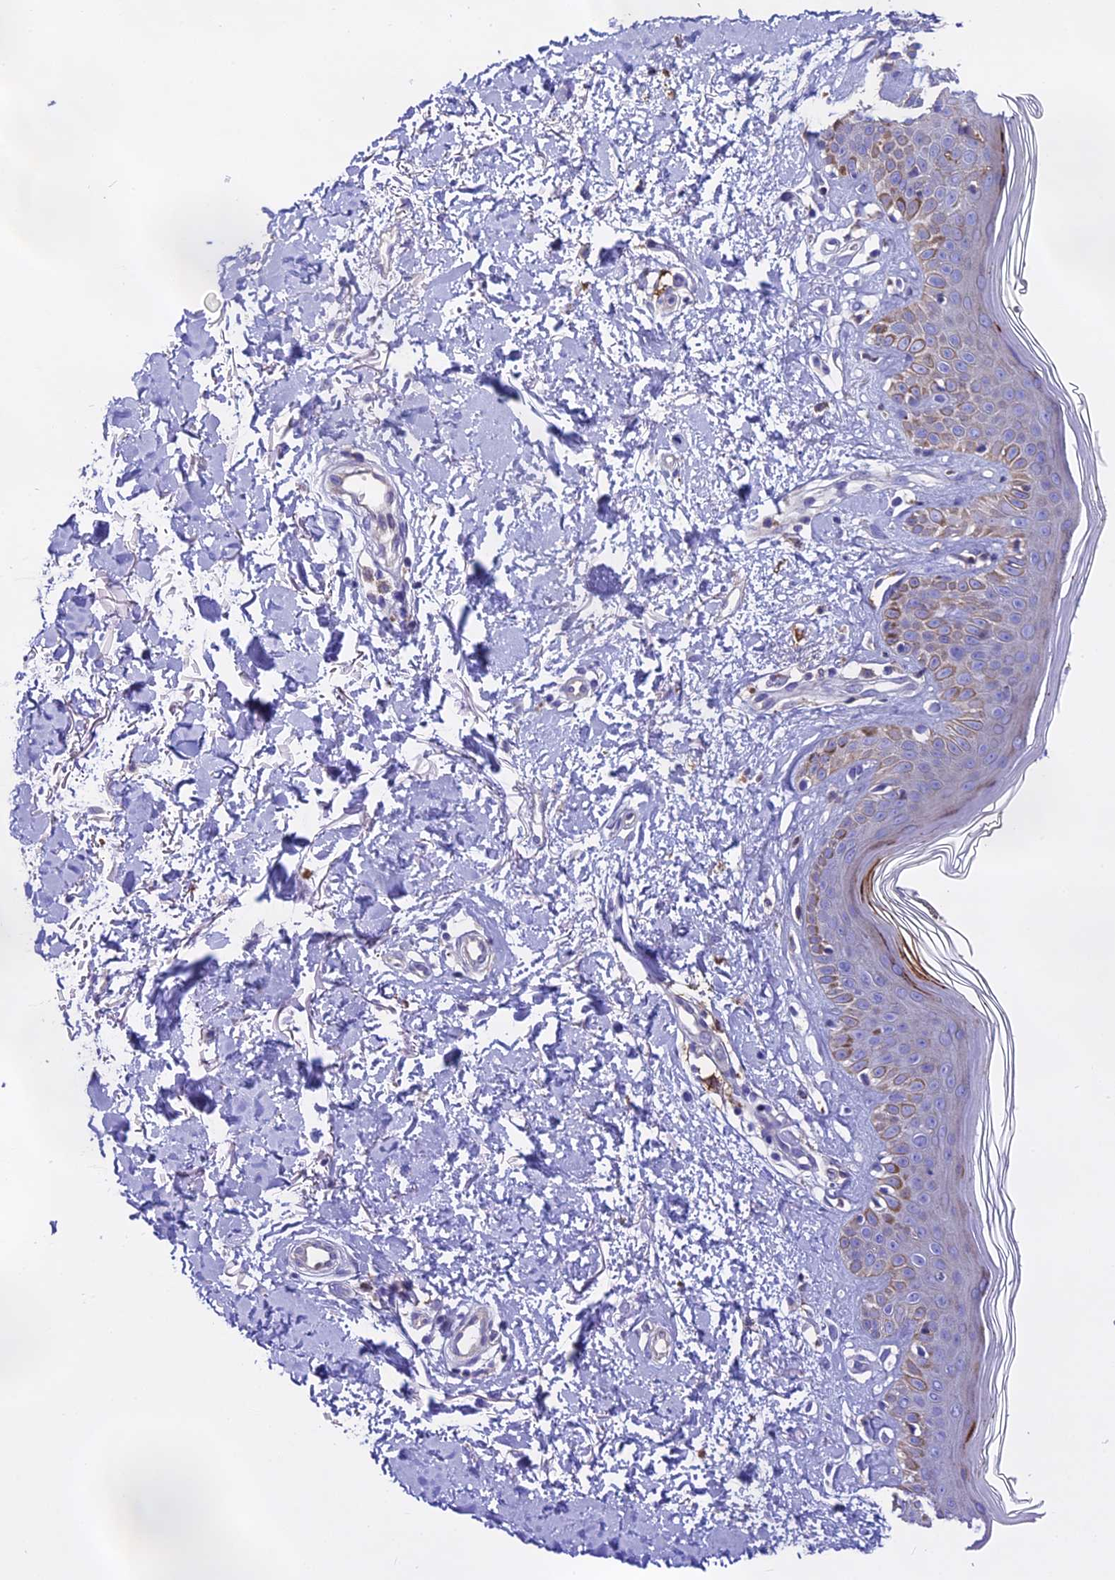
{"staining": {"intensity": "negative", "quantity": "none", "location": "none"}, "tissue": "skin", "cell_type": "Fibroblasts", "image_type": "normal", "snomed": [{"axis": "morphology", "description": "Normal tissue, NOS"}, {"axis": "topography", "description": "Skin"}], "caption": "High power microscopy histopathology image of an immunohistochemistry photomicrograph of benign skin, revealing no significant staining in fibroblasts. Nuclei are stained in blue.", "gene": "NOD2", "patient": {"sex": "female", "age": 64}}